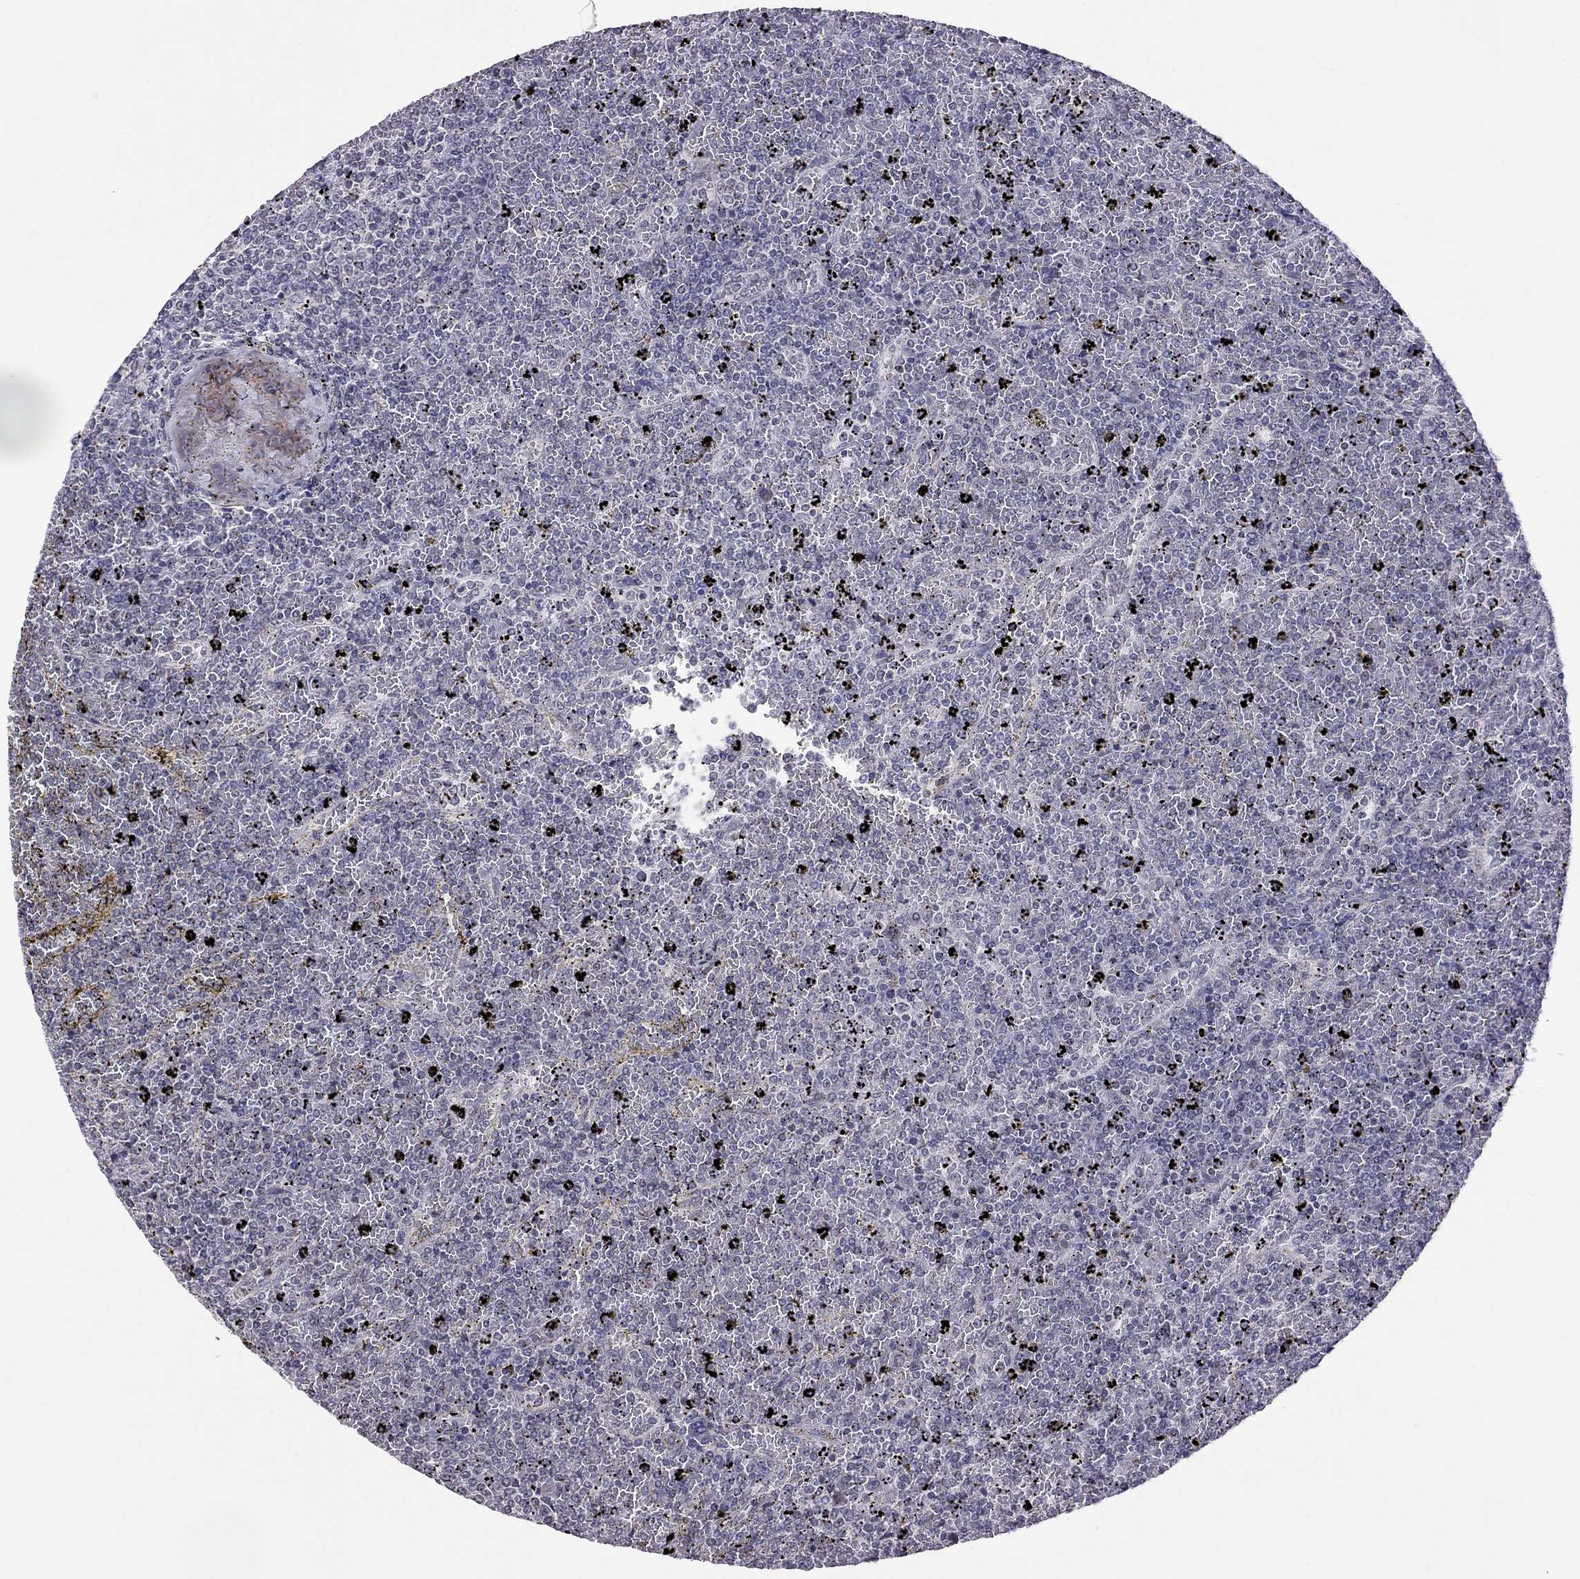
{"staining": {"intensity": "negative", "quantity": "none", "location": "none"}, "tissue": "lymphoma", "cell_type": "Tumor cells", "image_type": "cancer", "snomed": [{"axis": "morphology", "description": "Malignant lymphoma, non-Hodgkin's type, Low grade"}, {"axis": "topography", "description": "Spleen"}], "caption": "Immunohistochemical staining of low-grade malignant lymphoma, non-Hodgkin's type reveals no significant positivity in tumor cells.", "gene": "HES5", "patient": {"sex": "female", "age": 77}}